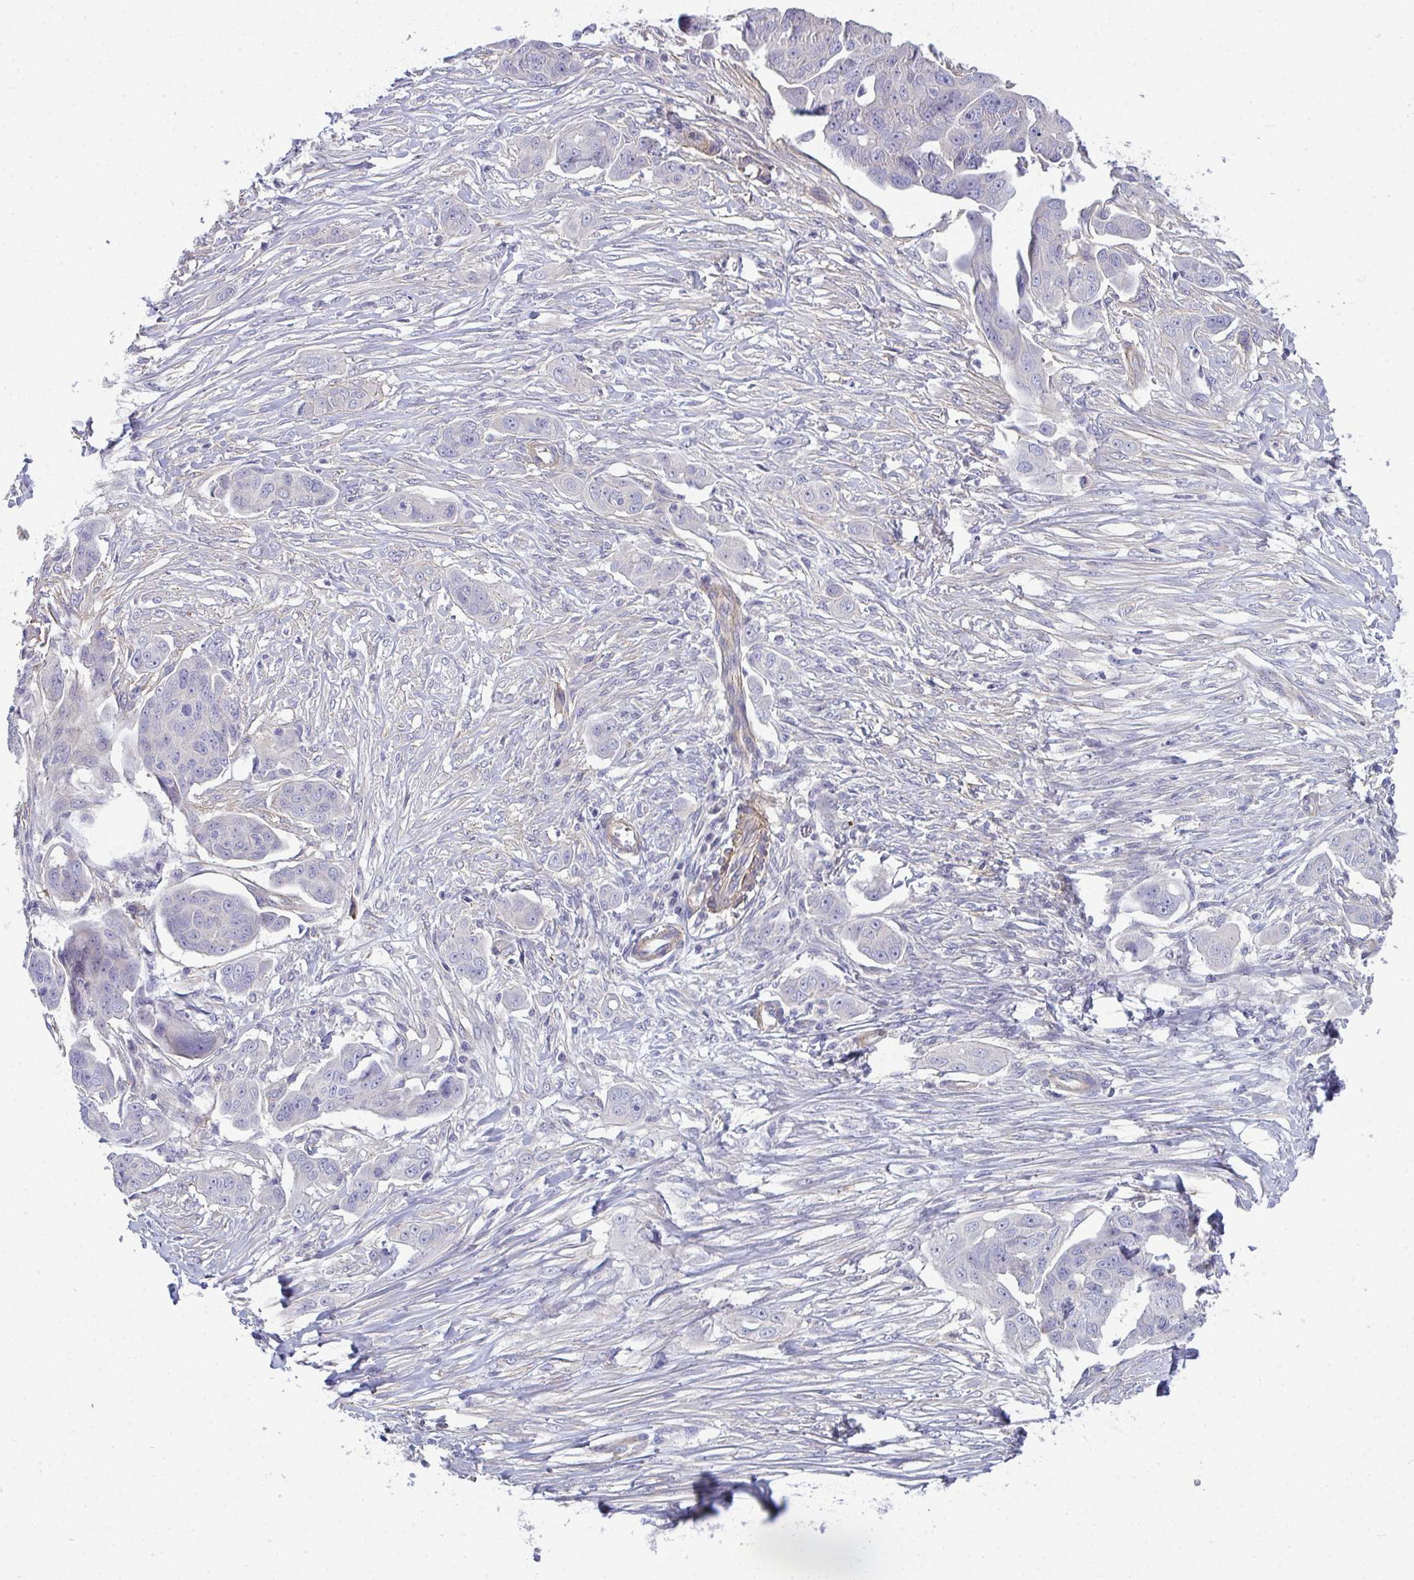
{"staining": {"intensity": "negative", "quantity": "none", "location": "none"}, "tissue": "ovarian cancer", "cell_type": "Tumor cells", "image_type": "cancer", "snomed": [{"axis": "morphology", "description": "Carcinoma, endometroid"}, {"axis": "topography", "description": "Ovary"}], "caption": "Immunohistochemistry photomicrograph of neoplastic tissue: human endometroid carcinoma (ovarian) stained with DAB (3,3'-diaminobenzidine) demonstrates no significant protein expression in tumor cells.", "gene": "MYL12A", "patient": {"sex": "female", "age": 70}}